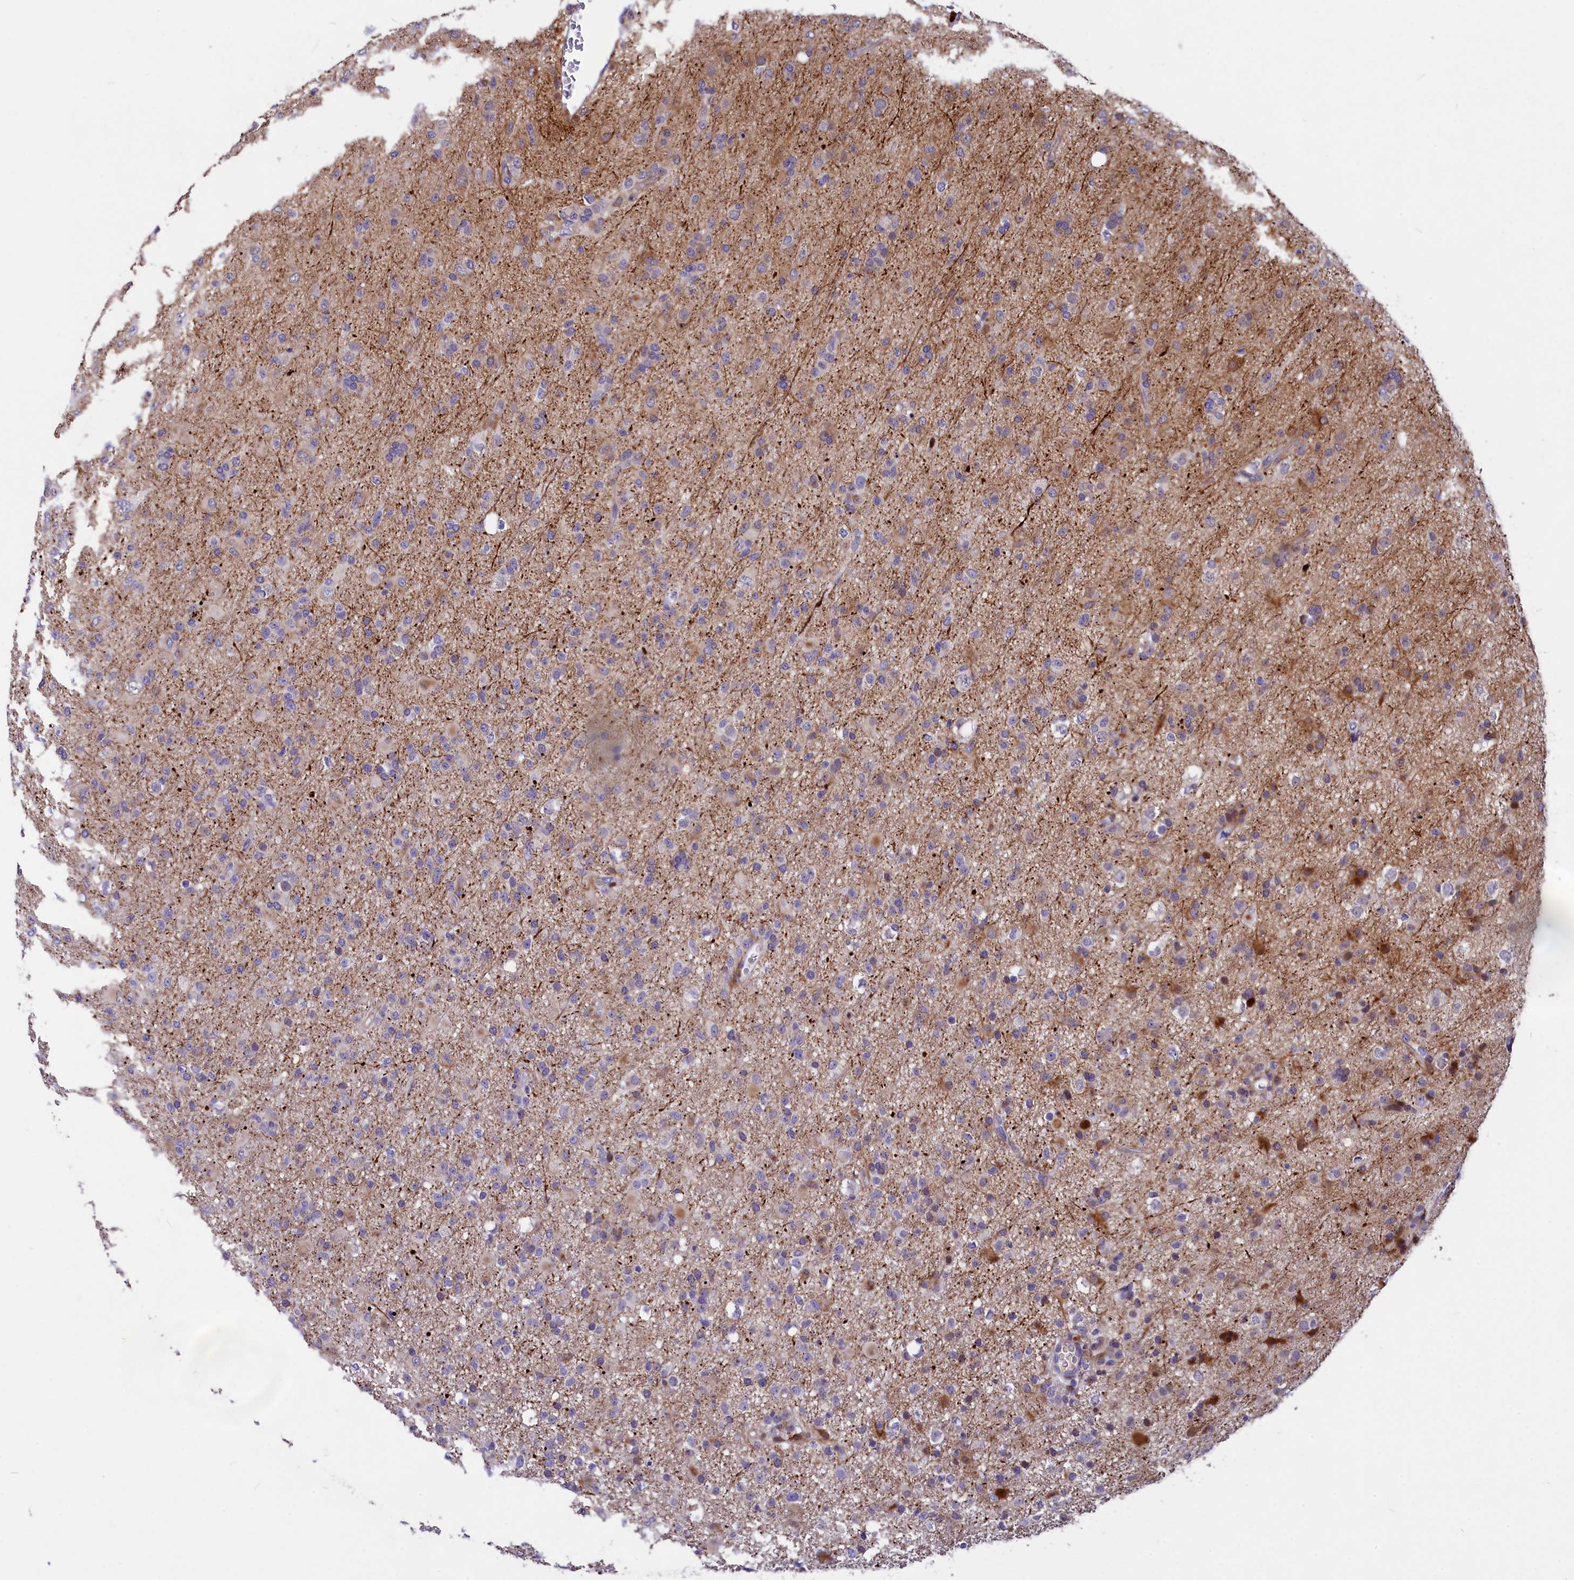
{"staining": {"intensity": "negative", "quantity": "none", "location": "none"}, "tissue": "glioma", "cell_type": "Tumor cells", "image_type": "cancer", "snomed": [{"axis": "morphology", "description": "Glioma, malignant, Low grade"}, {"axis": "topography", "description": "Brain"}], "caption": "Tumor cells show no significant expression in glioma.", "gene": "NKPD1", "patient": {"sex": "male", "age": 65}}